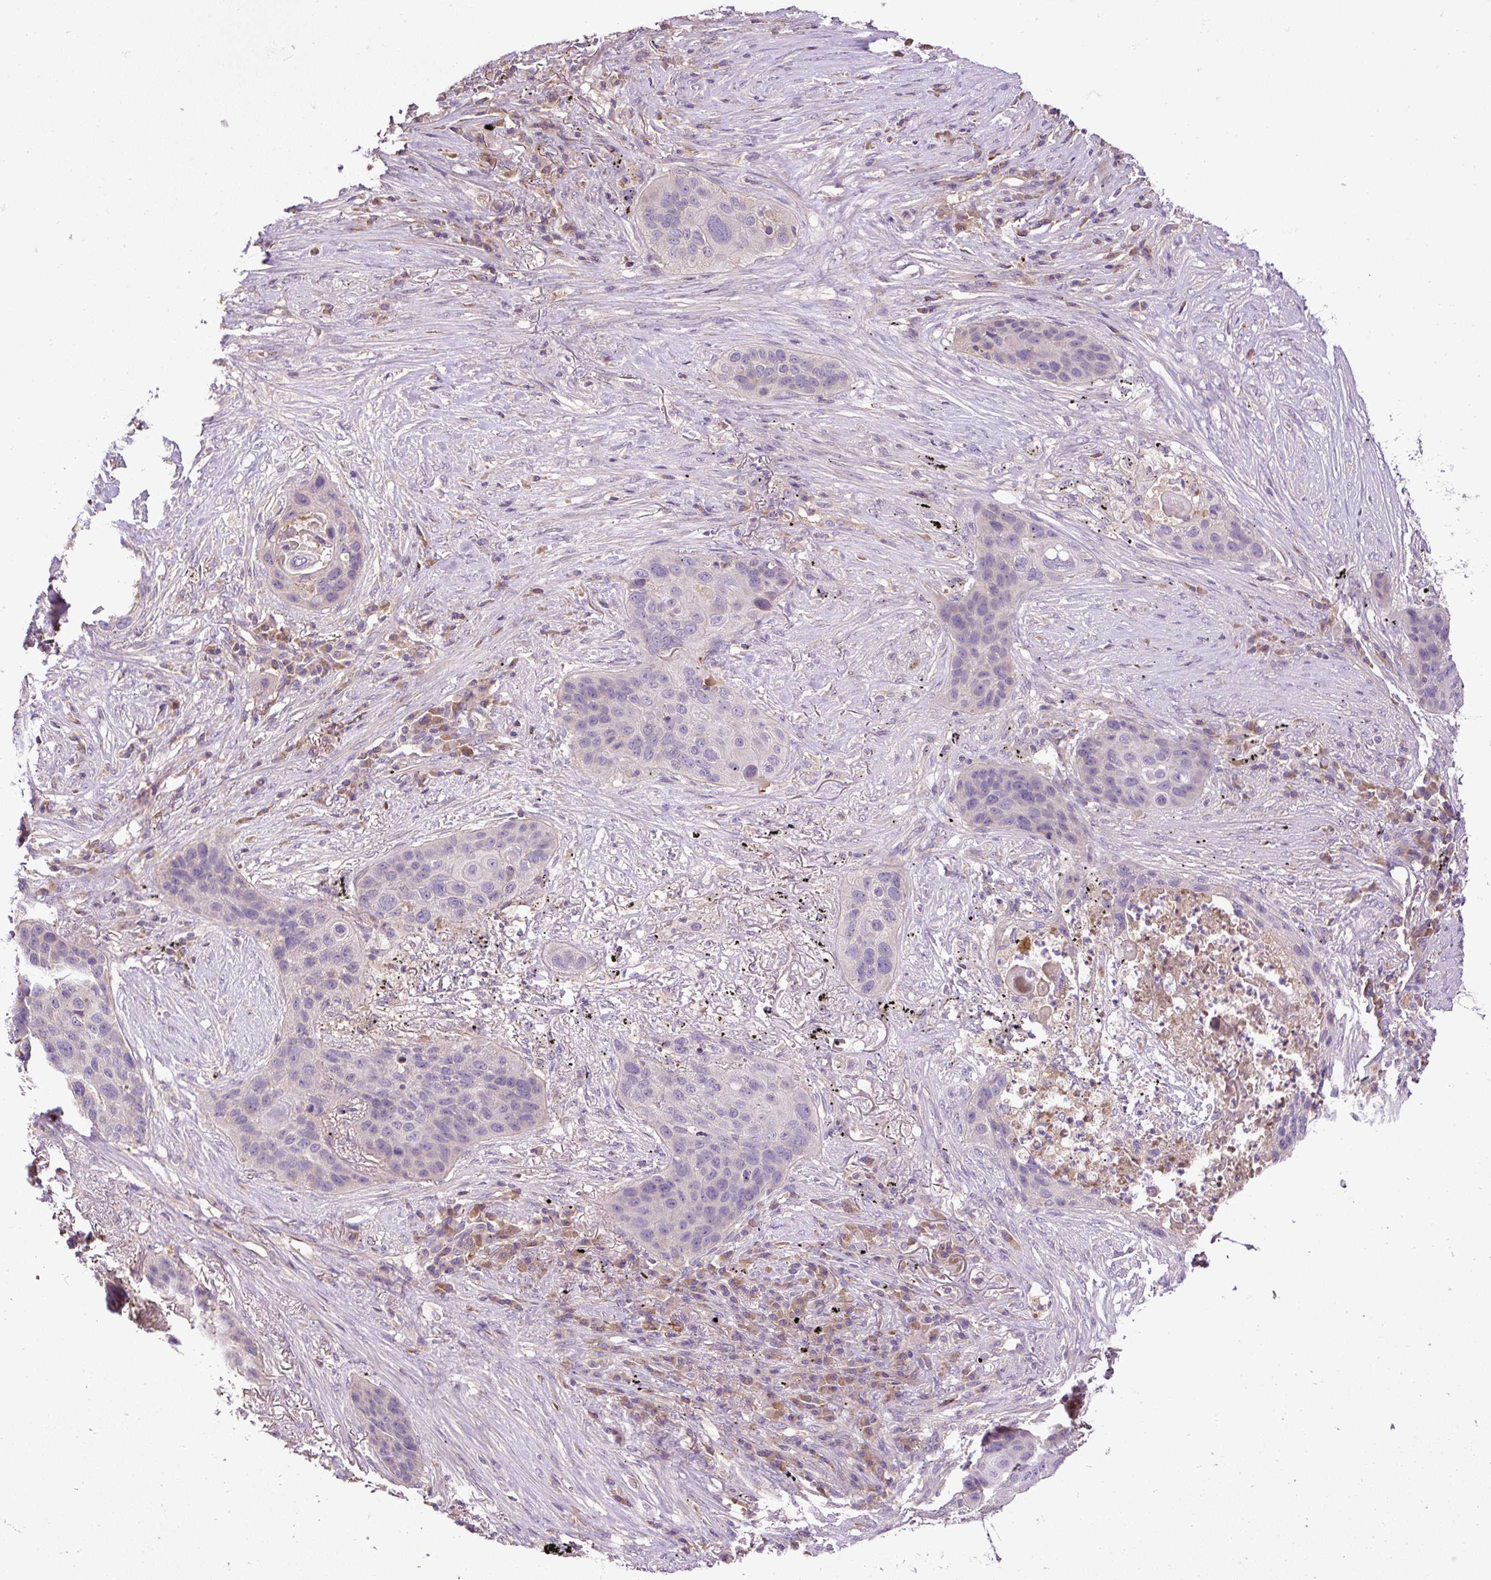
{"staining": {"intensity": "negative", "quantity": "none", "location": "none"}, "tissue": "lung cancer", "cell_type": "Tumor cells", "image_type": "cancer", "snomed": [{"axis": "morphology", "description": "Squamous cell carcinoma, NOS"}, {"axis": "topography", "description": "Lung"}], "caption": "A micrograph of lung cancer stained for a protein exhibits no brown staining in tumor cells. The staining is performed using DAB (3,3'-diaminobenzidine) brown chromogen with nuclei counter-stained in using hematoxylin.", "gene": "CXCL13", "patient": {"sex": "female", "age": 63}}